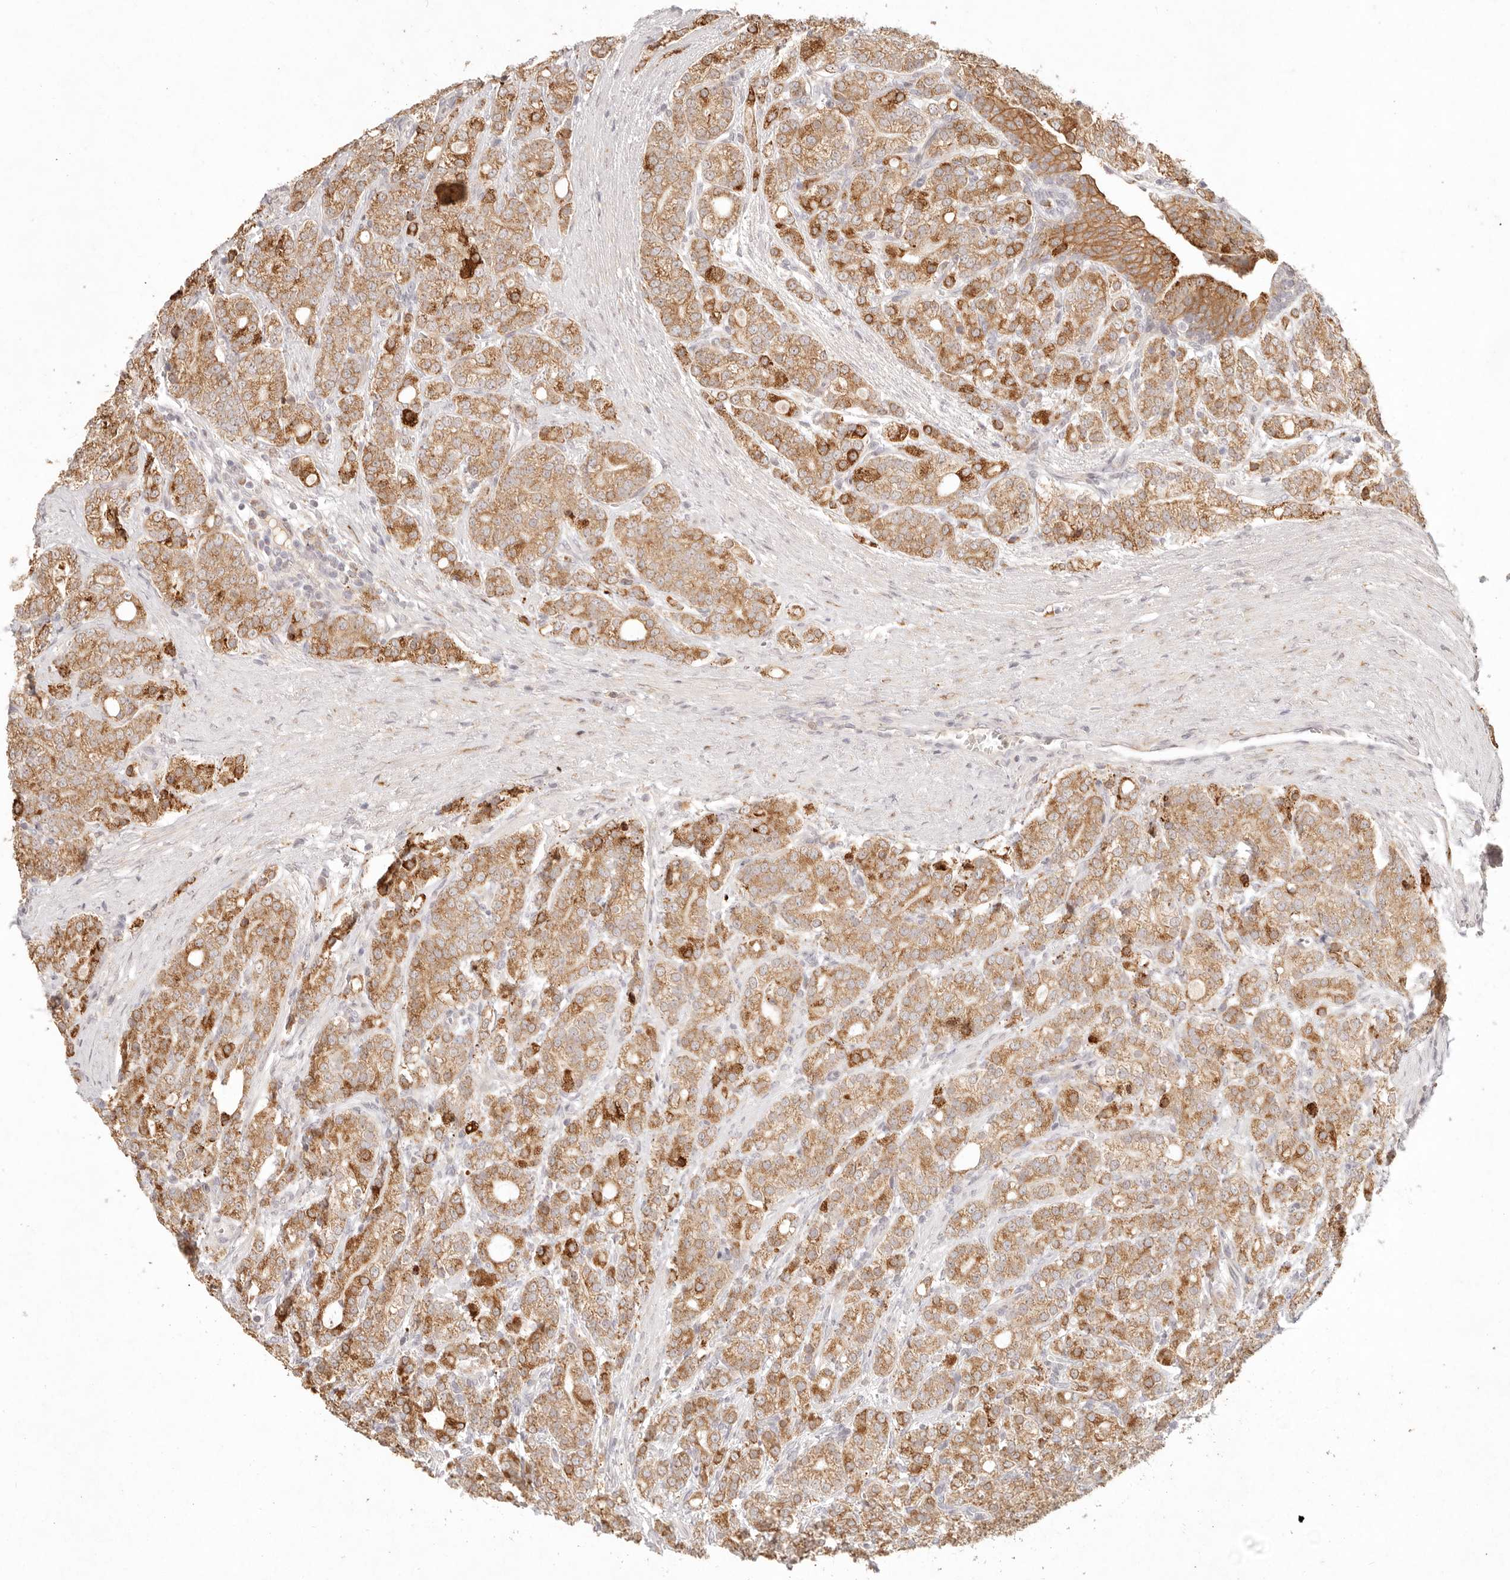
{"staining": {"intensity": "strong", "quantity": ">75%", "location": "cytoplasmic/membranous"}, "tissue": "prostate cancer", "cell_type": "Tumor cells", "image_type": "cancer", "snomed": [{"axis": "morphology", "description": "Adenocarcinoma, High grade"}, {"axis": "topography", "description": "Prostate"}], "caption": "Protein staining demonstrates strong cytoplasmic/membranous expression in about >75% of tumor cells in prostate adenocarcinoma (high-grade).", "gene": "C1orf127", "patient": {"sex": "male", "age": 57}}